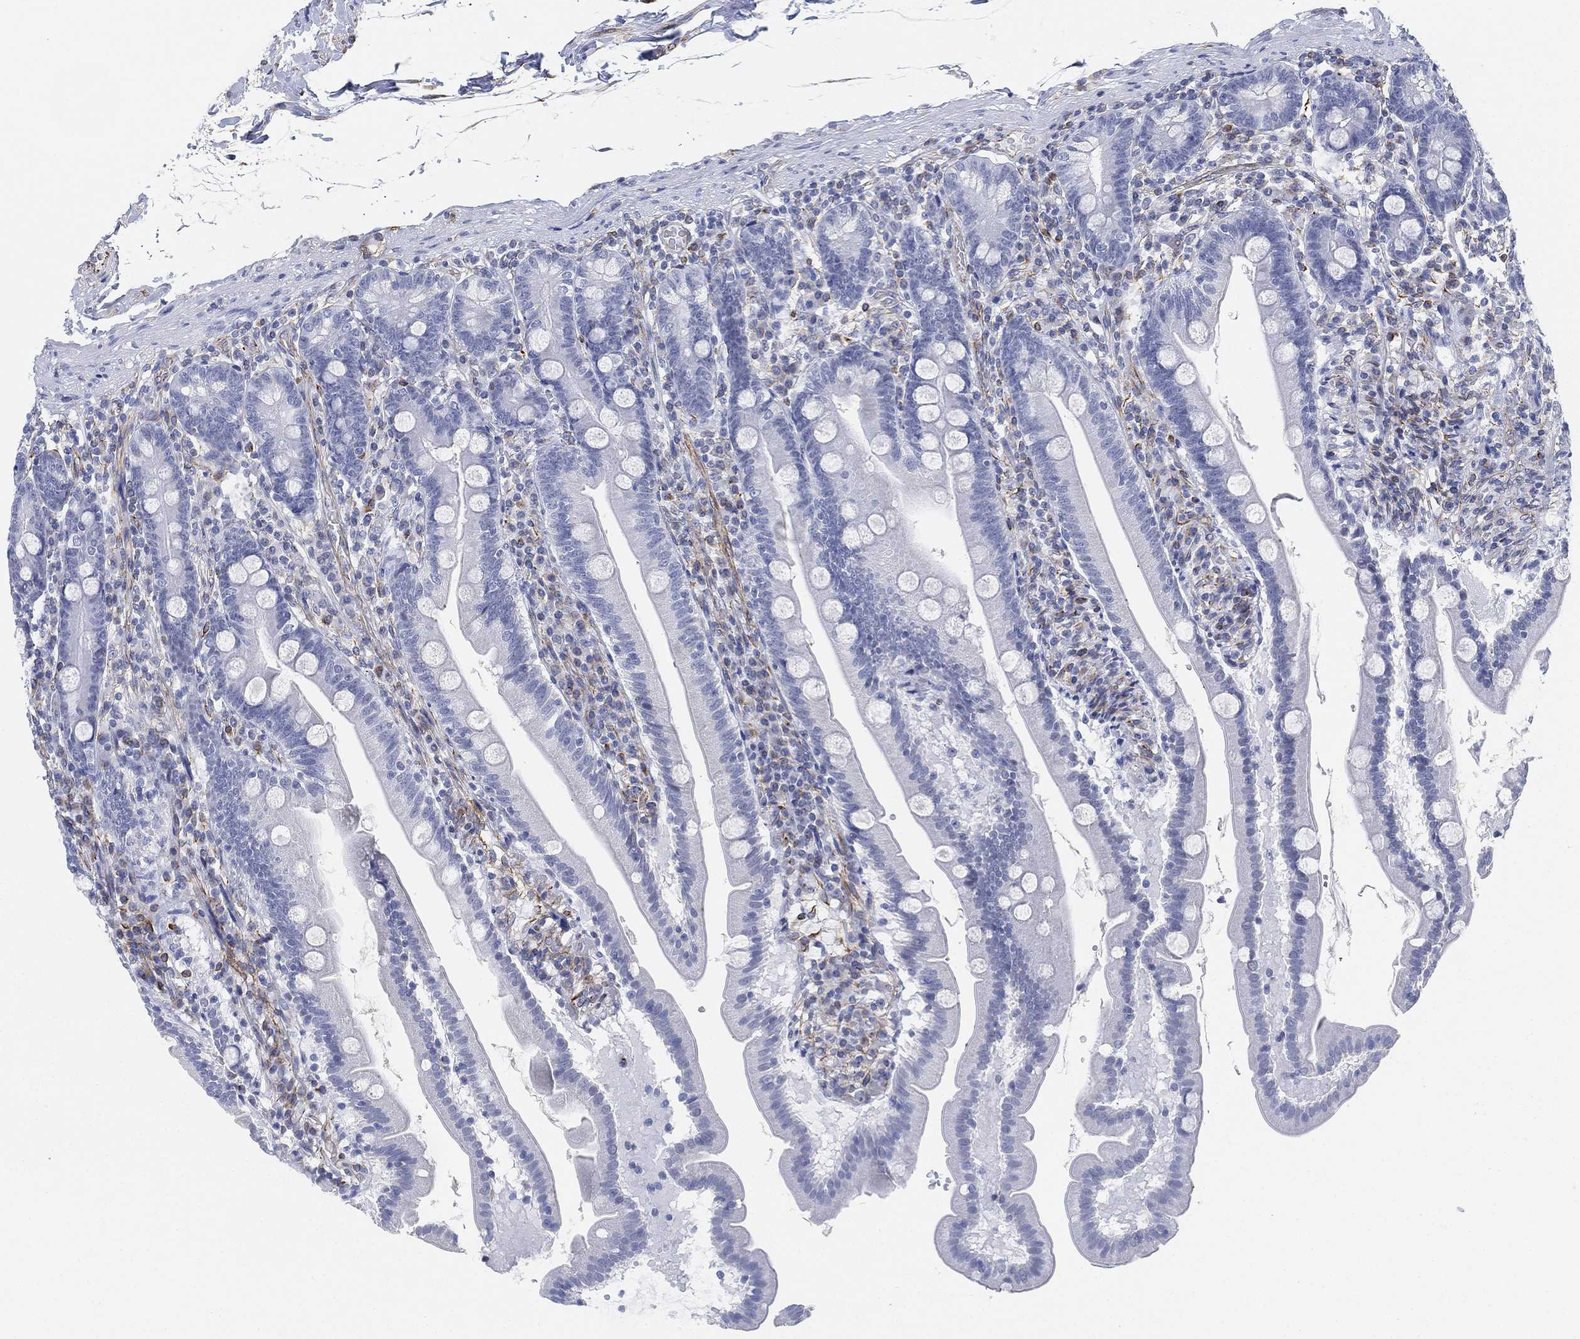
{"staining": {"intensity": "negative", "quantity": "none", "location": "none"}, "tissue": "duodenum", "cell_type": "Glandular cells", "image_type": "normal", "snomed": [{"axis": "morphology", "description": "Normal tissue, NOS"}, {"axis": "topography", "description": "Duodenum"}], "caption": "A histopathology image of human duodenum is negative for staining in glandular cells.", "gene": "PSKH2", "patient": {"sex": "female", "age": 67}}